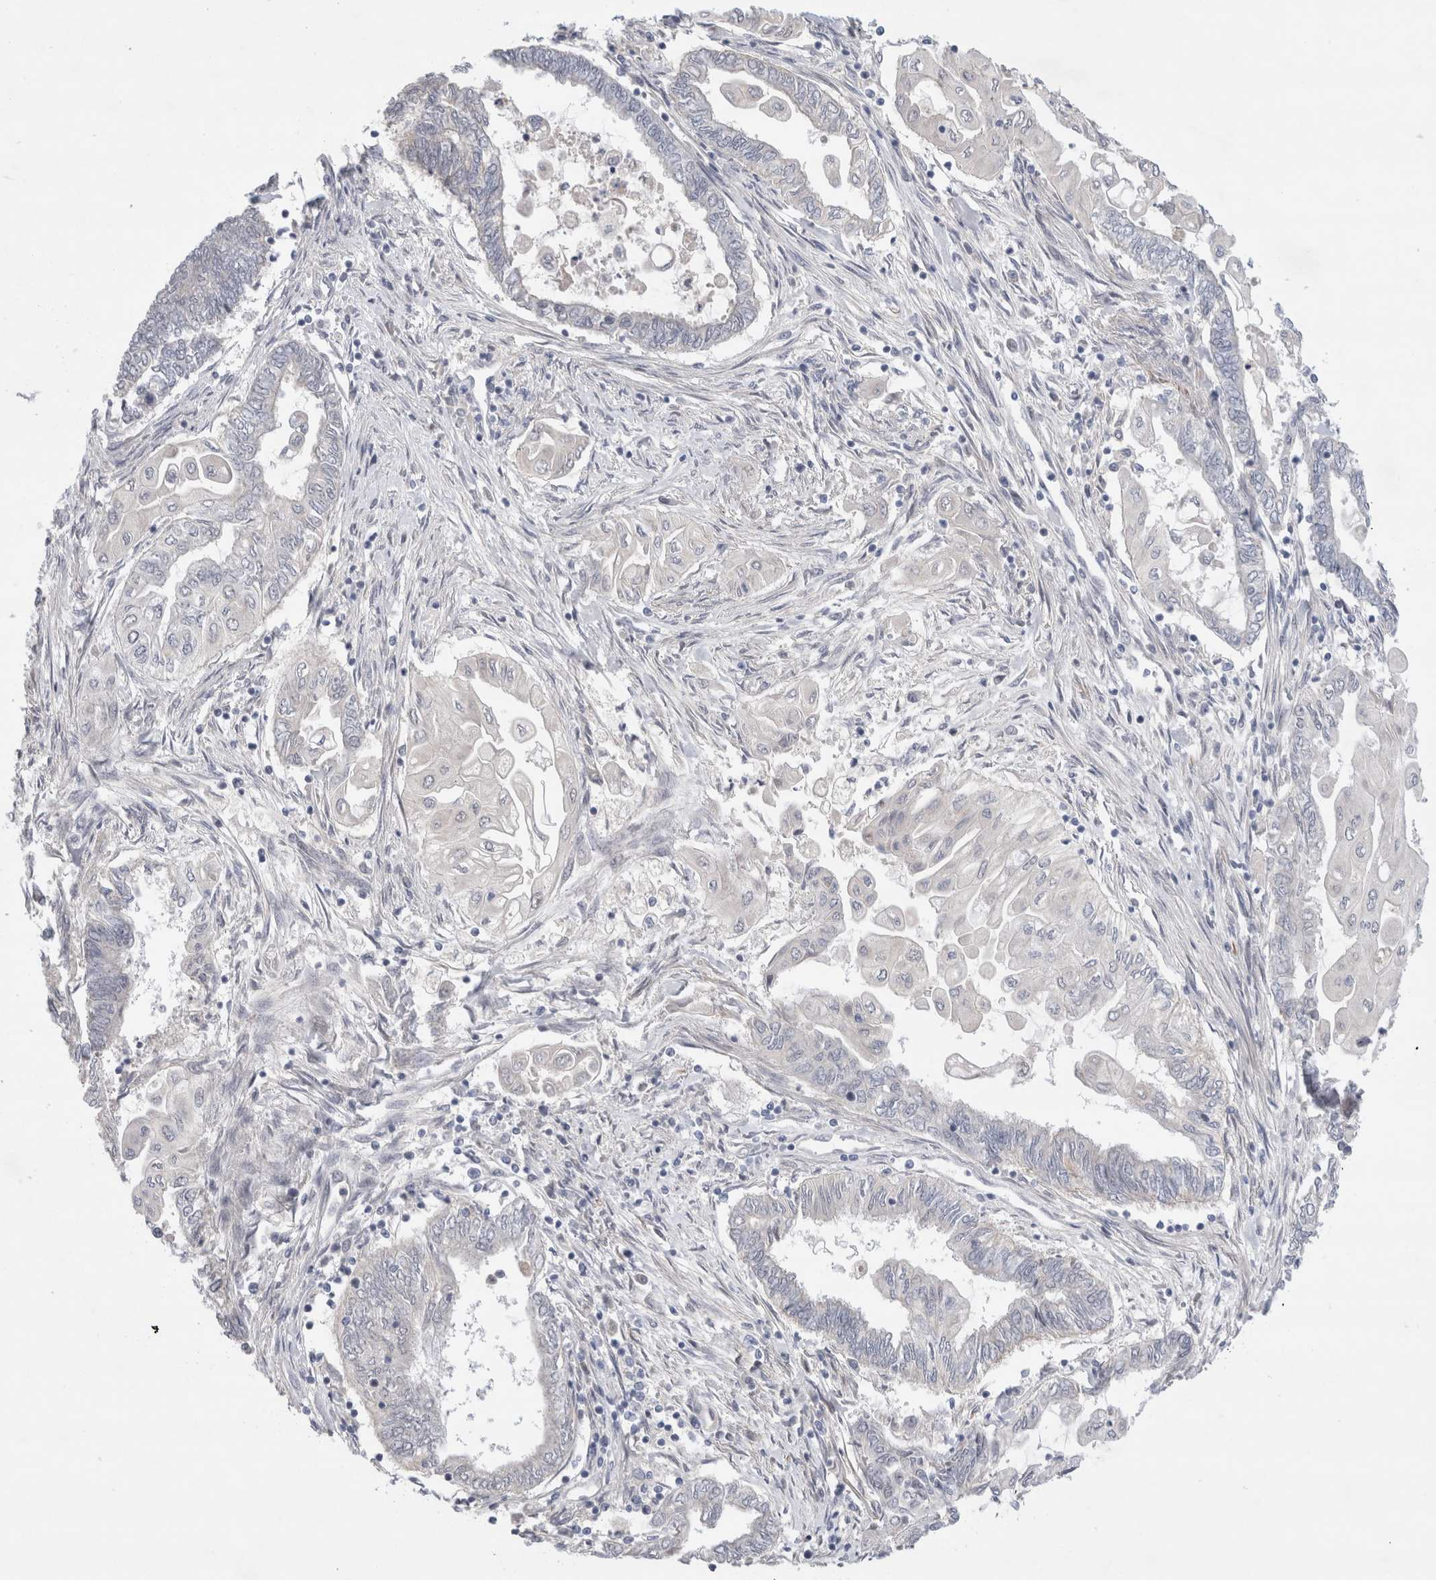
{"staining": {"intensity": "negative", "quantity": "none", "location": "none"}, "tissue": "endometrial cancer", "cell_type": "Tumor cells", "image_type": "cancer", "snomed": [{"axis": "morphology", "description": "Adenocarcinoma, NOS"}, {"axis": "topography", "description": "Uterus"}, {"axis": "topography", "description": "Endometrium"}], "caption": "Adenocarcinoma (endometrial) was stained to show a protein in brown. There is no significant staining in tumor cells.", "gene": "KNL1", "patient": {"sex": "female", "age": 70}}